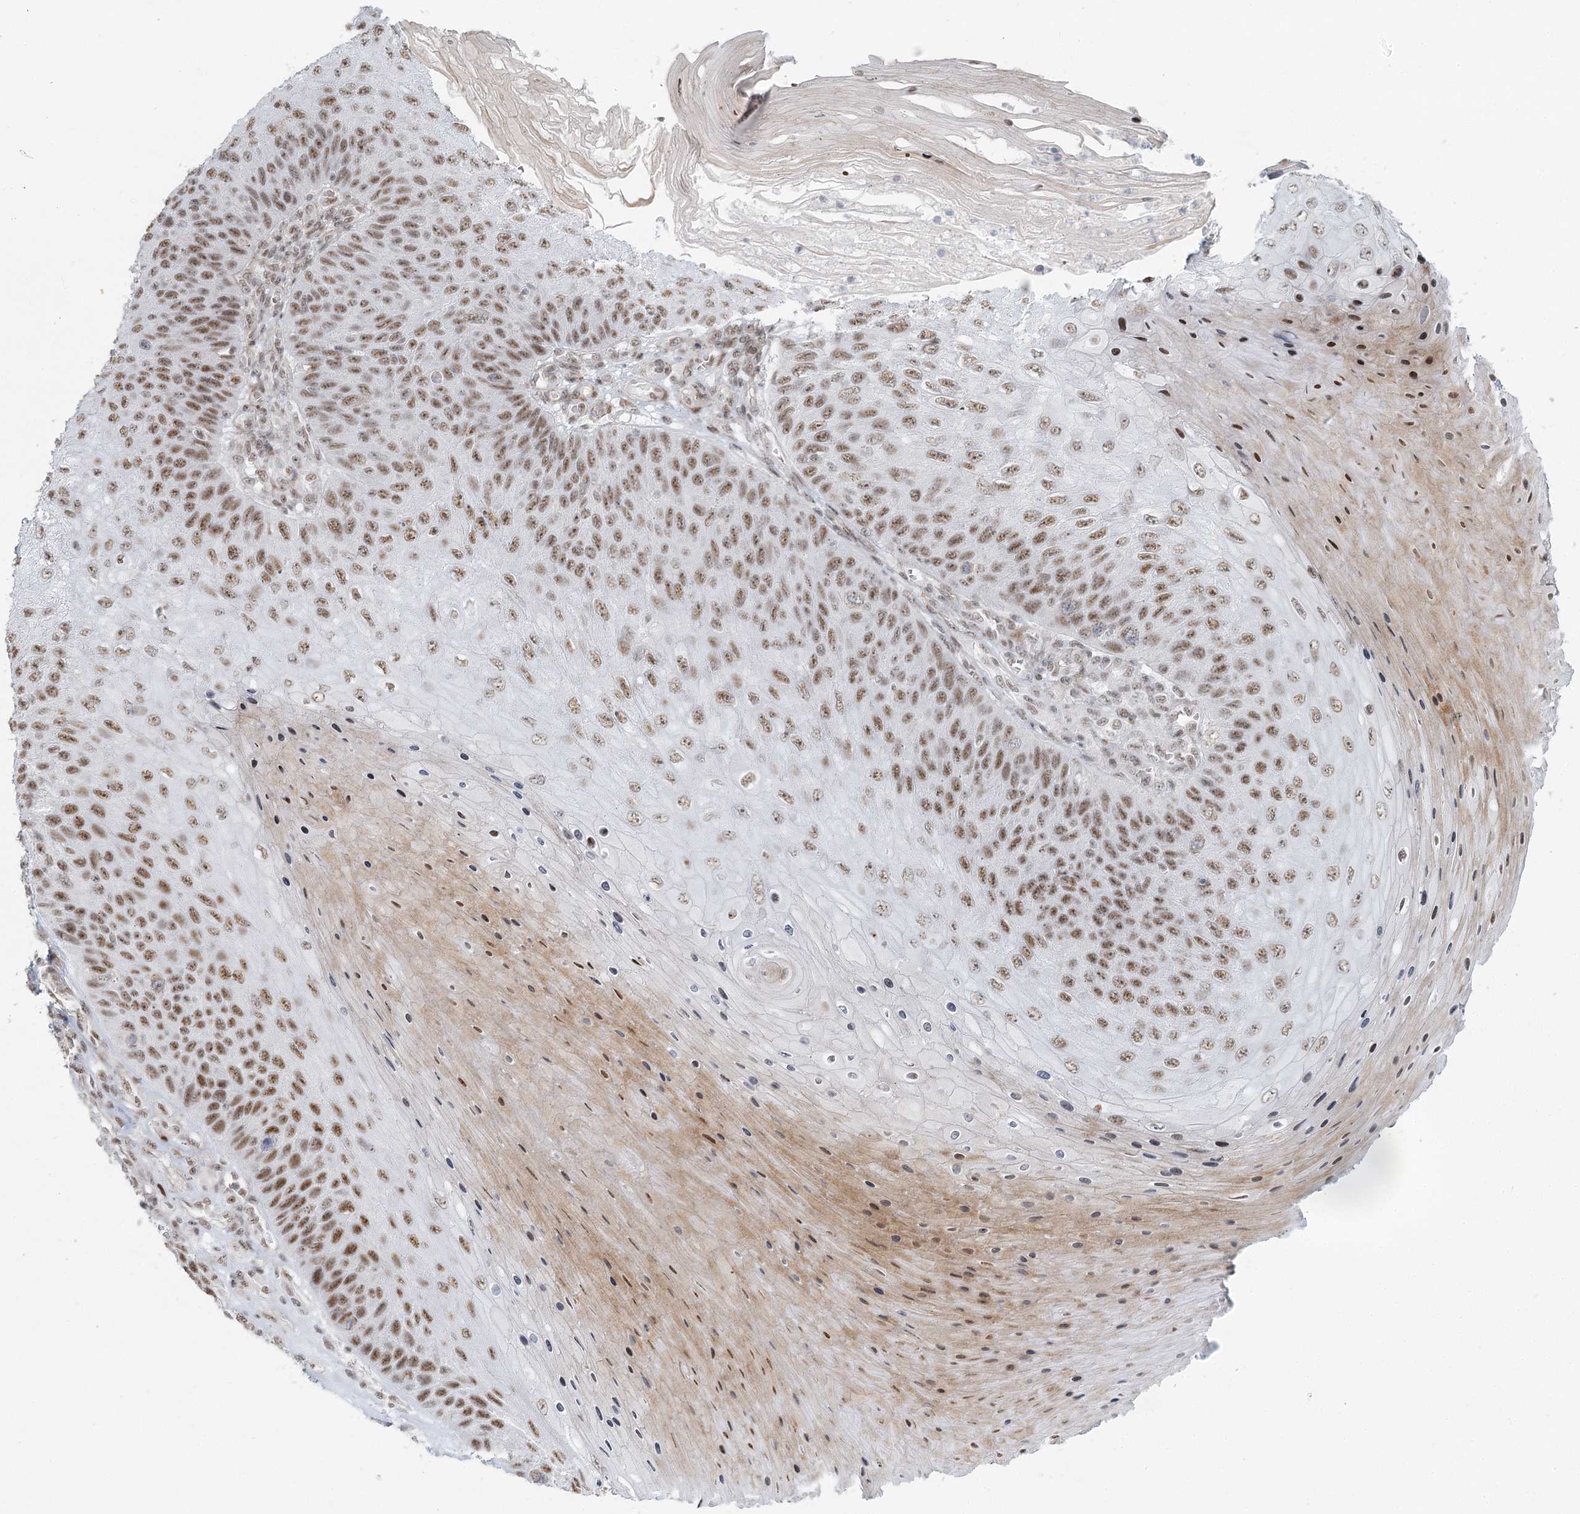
{"staining": {"intensity": "moderate", "quantity": ">75%", "location": "nuclear"}, "tissue": "skin cancer", "cell_type": "Tumor cells", "image_type": "cancer", "snomed": [{"axis": "morphology", "description": "Squamous cell carcinoma, NOS"}, {"axis": "topography", "description": "Skin"}], "caption": "A brown stain highlights moderate nuclear expression of a protein in skin cancer tumor cells.", "gene": "U2SURP", "patient": {"sex": "female", "age": 88}}